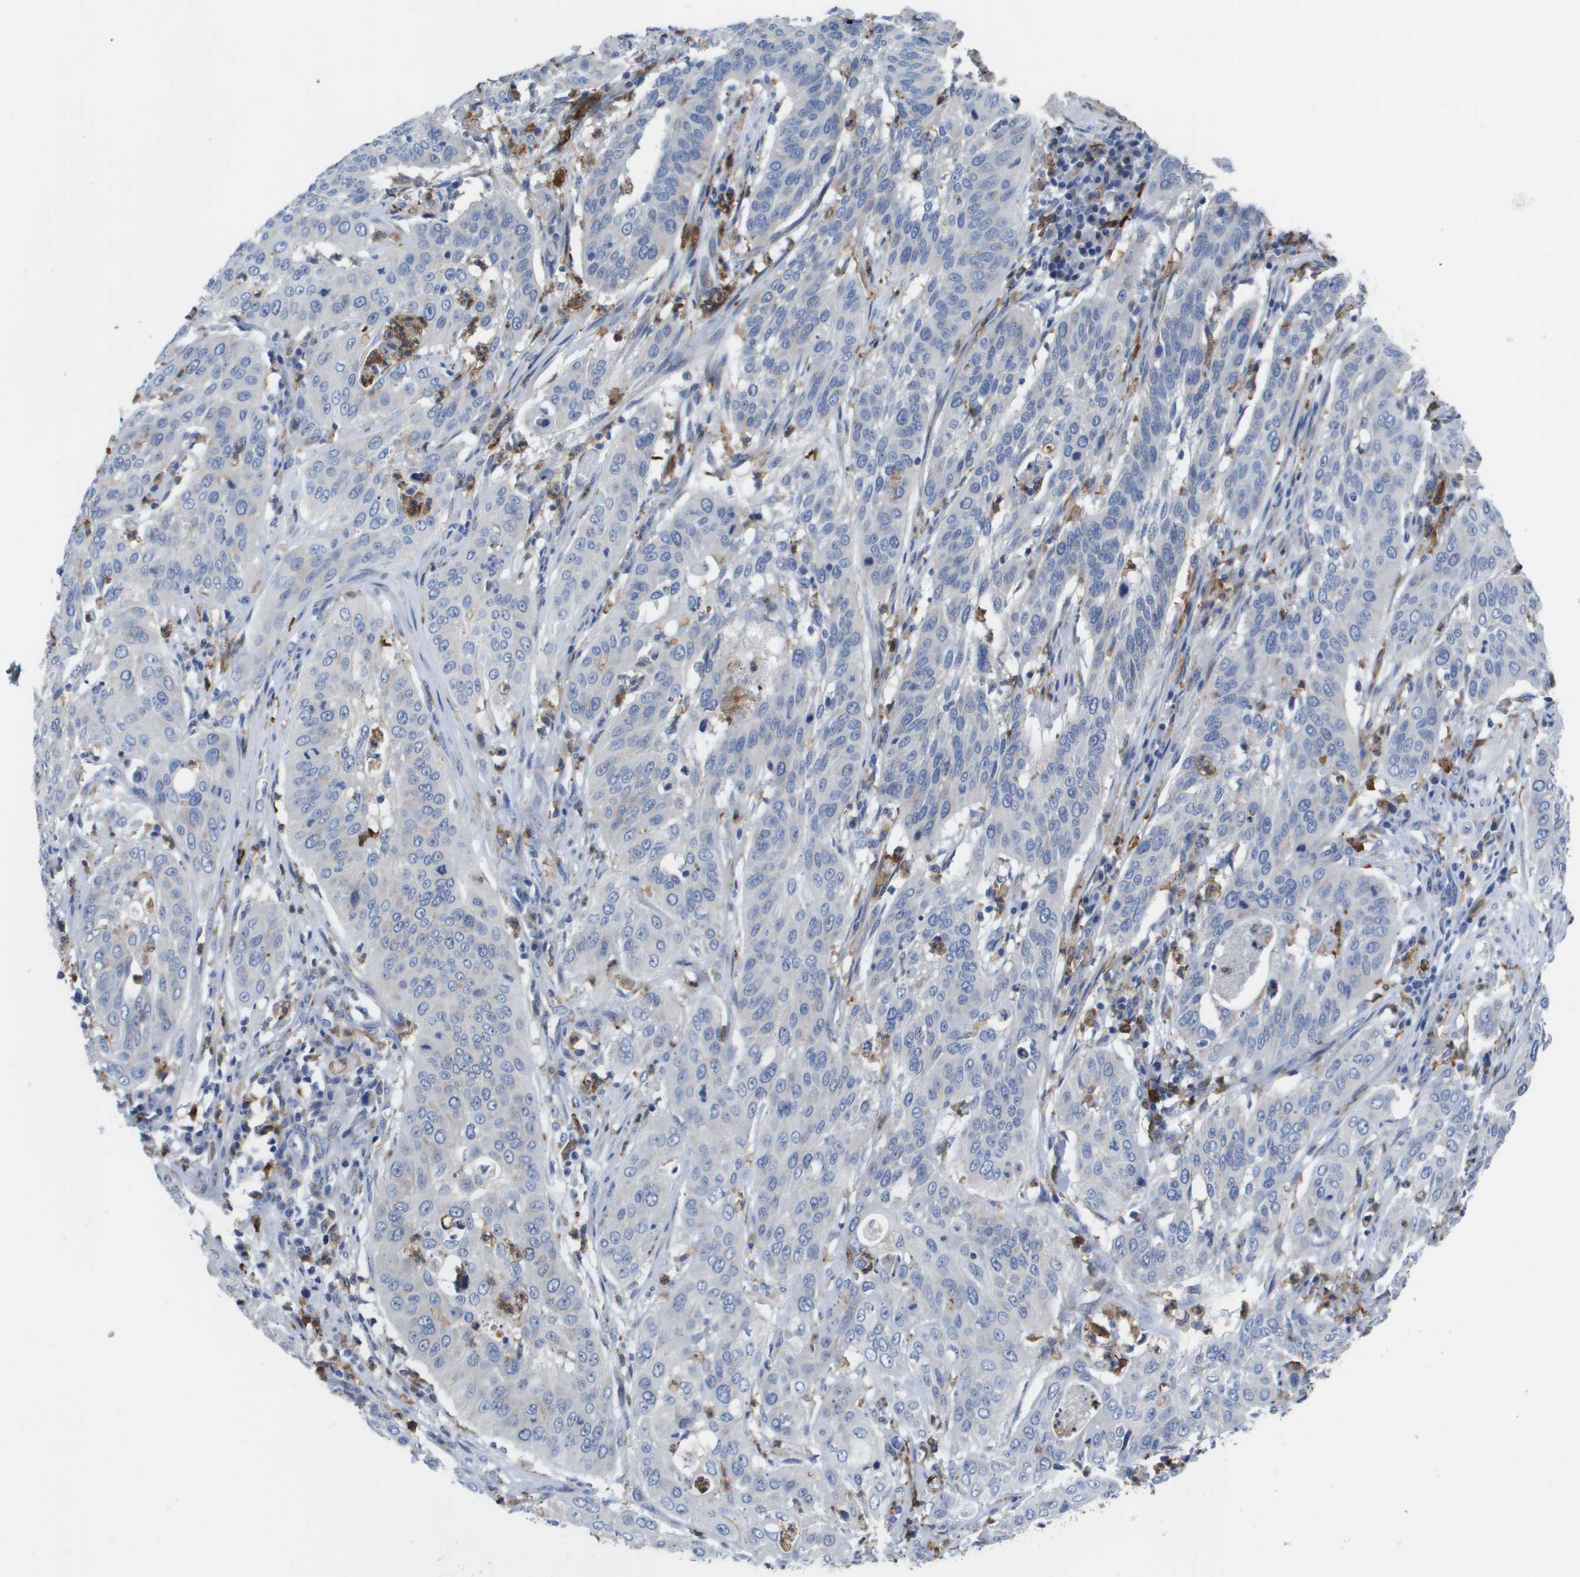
{"staining": {"intensity": "negative", "quantity": "none", "location": "none"}, "tissue": "cervical cancer", "cell_type": "Tumor cells", "image_type": "cancer", "snomed": [{"axis": "morphology", "description": "Normal tissue, NOS"}, {"axis": "morphology", "description": "Squamous cell carcinoma, NOS"}, {"axis": "topography", "description": "Cervix"}], "caption": "This is an immunohistochemistry photomicrograph of cervical cancer (squamous cell carcinoma). There is no expression in tumor cells.", "gene": "SLC37A2", "patient": {"sex": "female", "age": 39}}